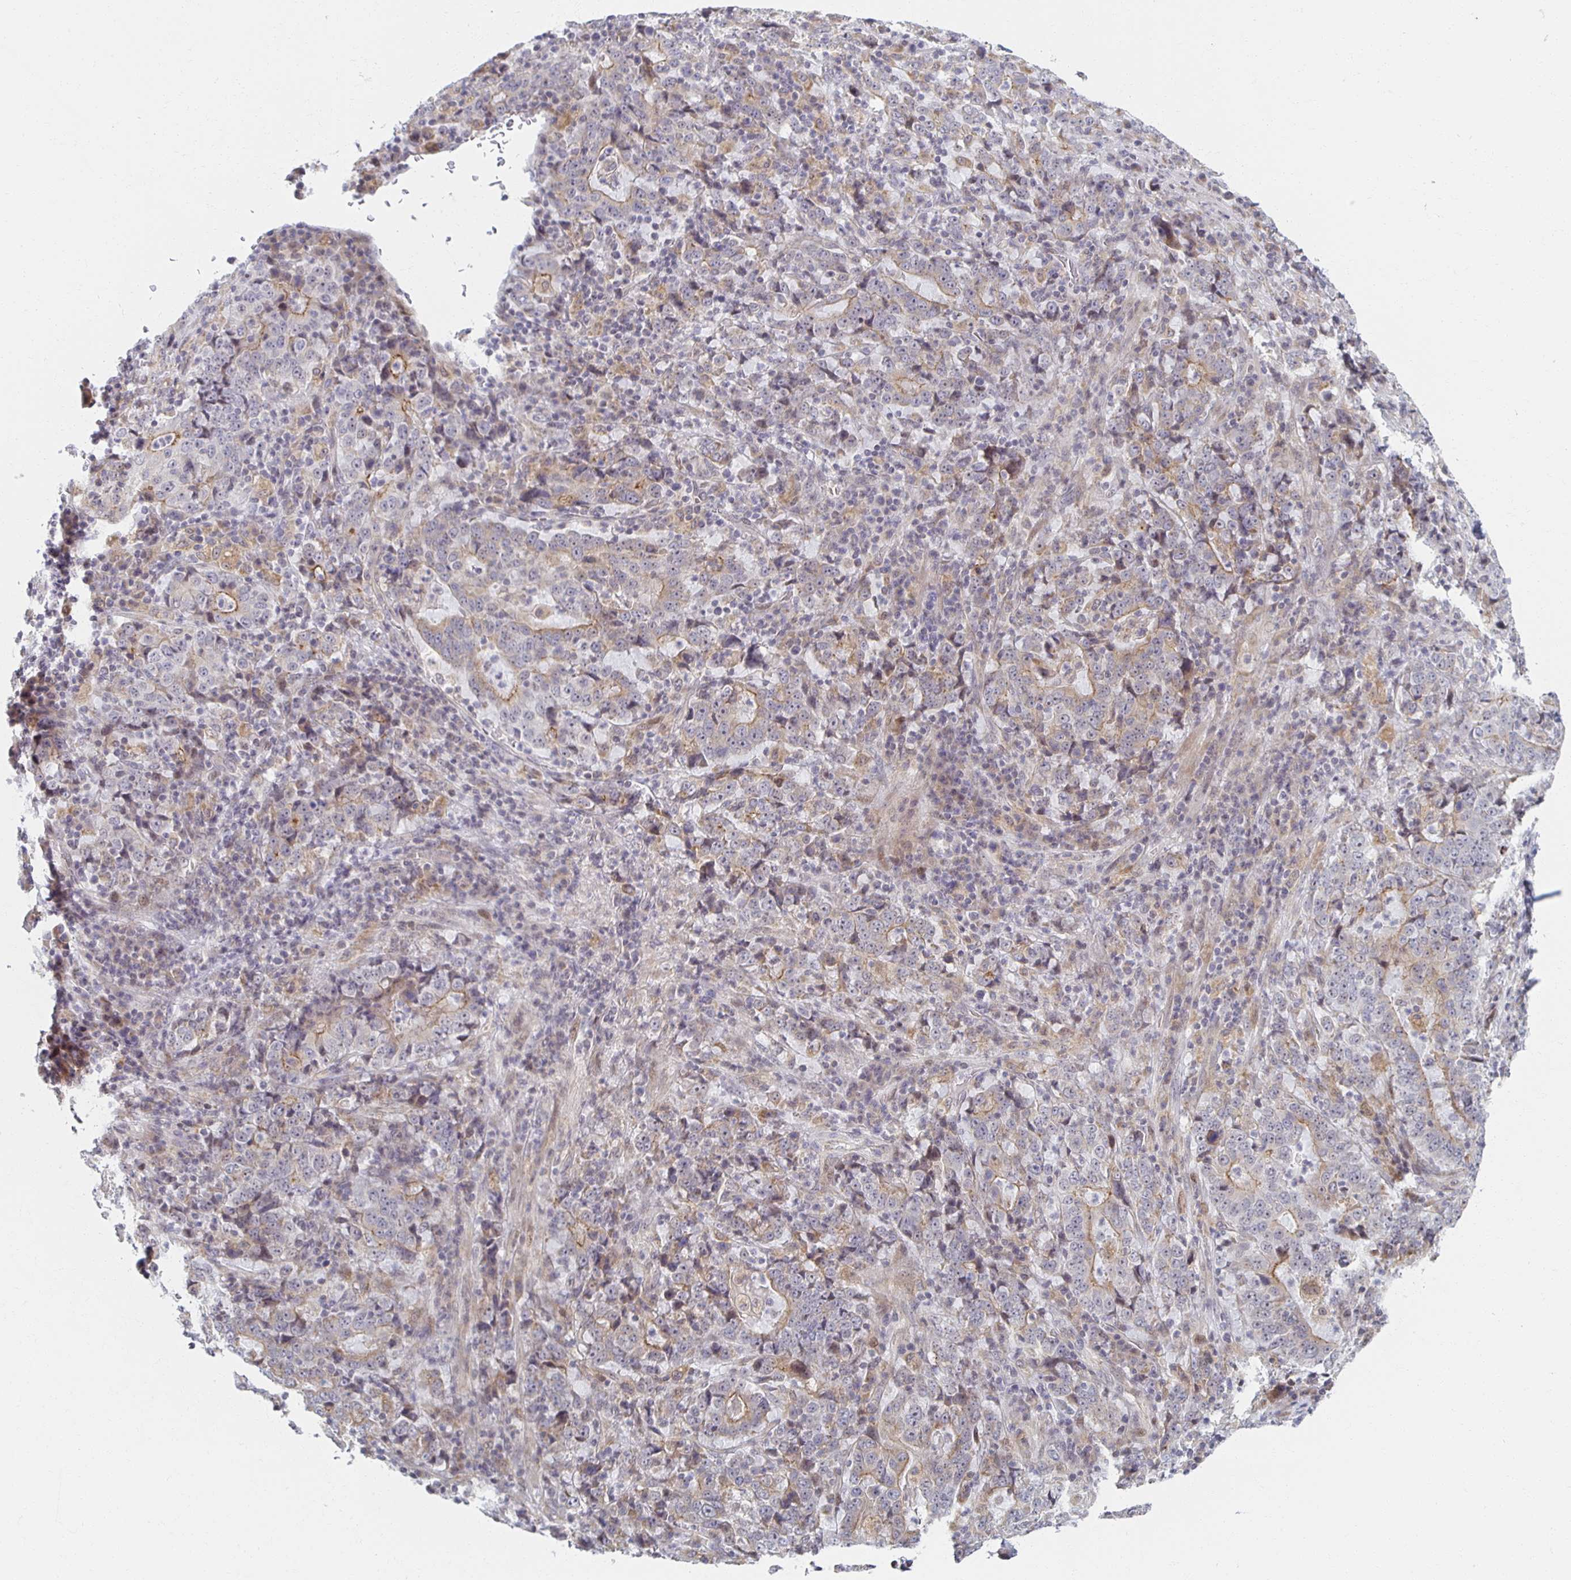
{"staining": {"intensity": "weak", "quantity": "<25%", "location": "cytoplasmic/membranous"}, "tissue": "stomach cancer", "cell_type": "Tumor cells", "image_type": "cancer", "snomed": [{"axis": "morphology", "description": "Normal tissue, NOS"}, {"axis": "morphology", "description": "Adenocarcinoma, NOS"}, {"axis": "topography", "description": "Stomach, upper"}, {"axis": "topography", "description": "Stomach"}], "caption": "Immunohistochemical staining of stomach cancer exhibits no significant staining in tumor cells.", "gene": "HCFC1R1", "patient": {"sex": "male", "age": 59}}